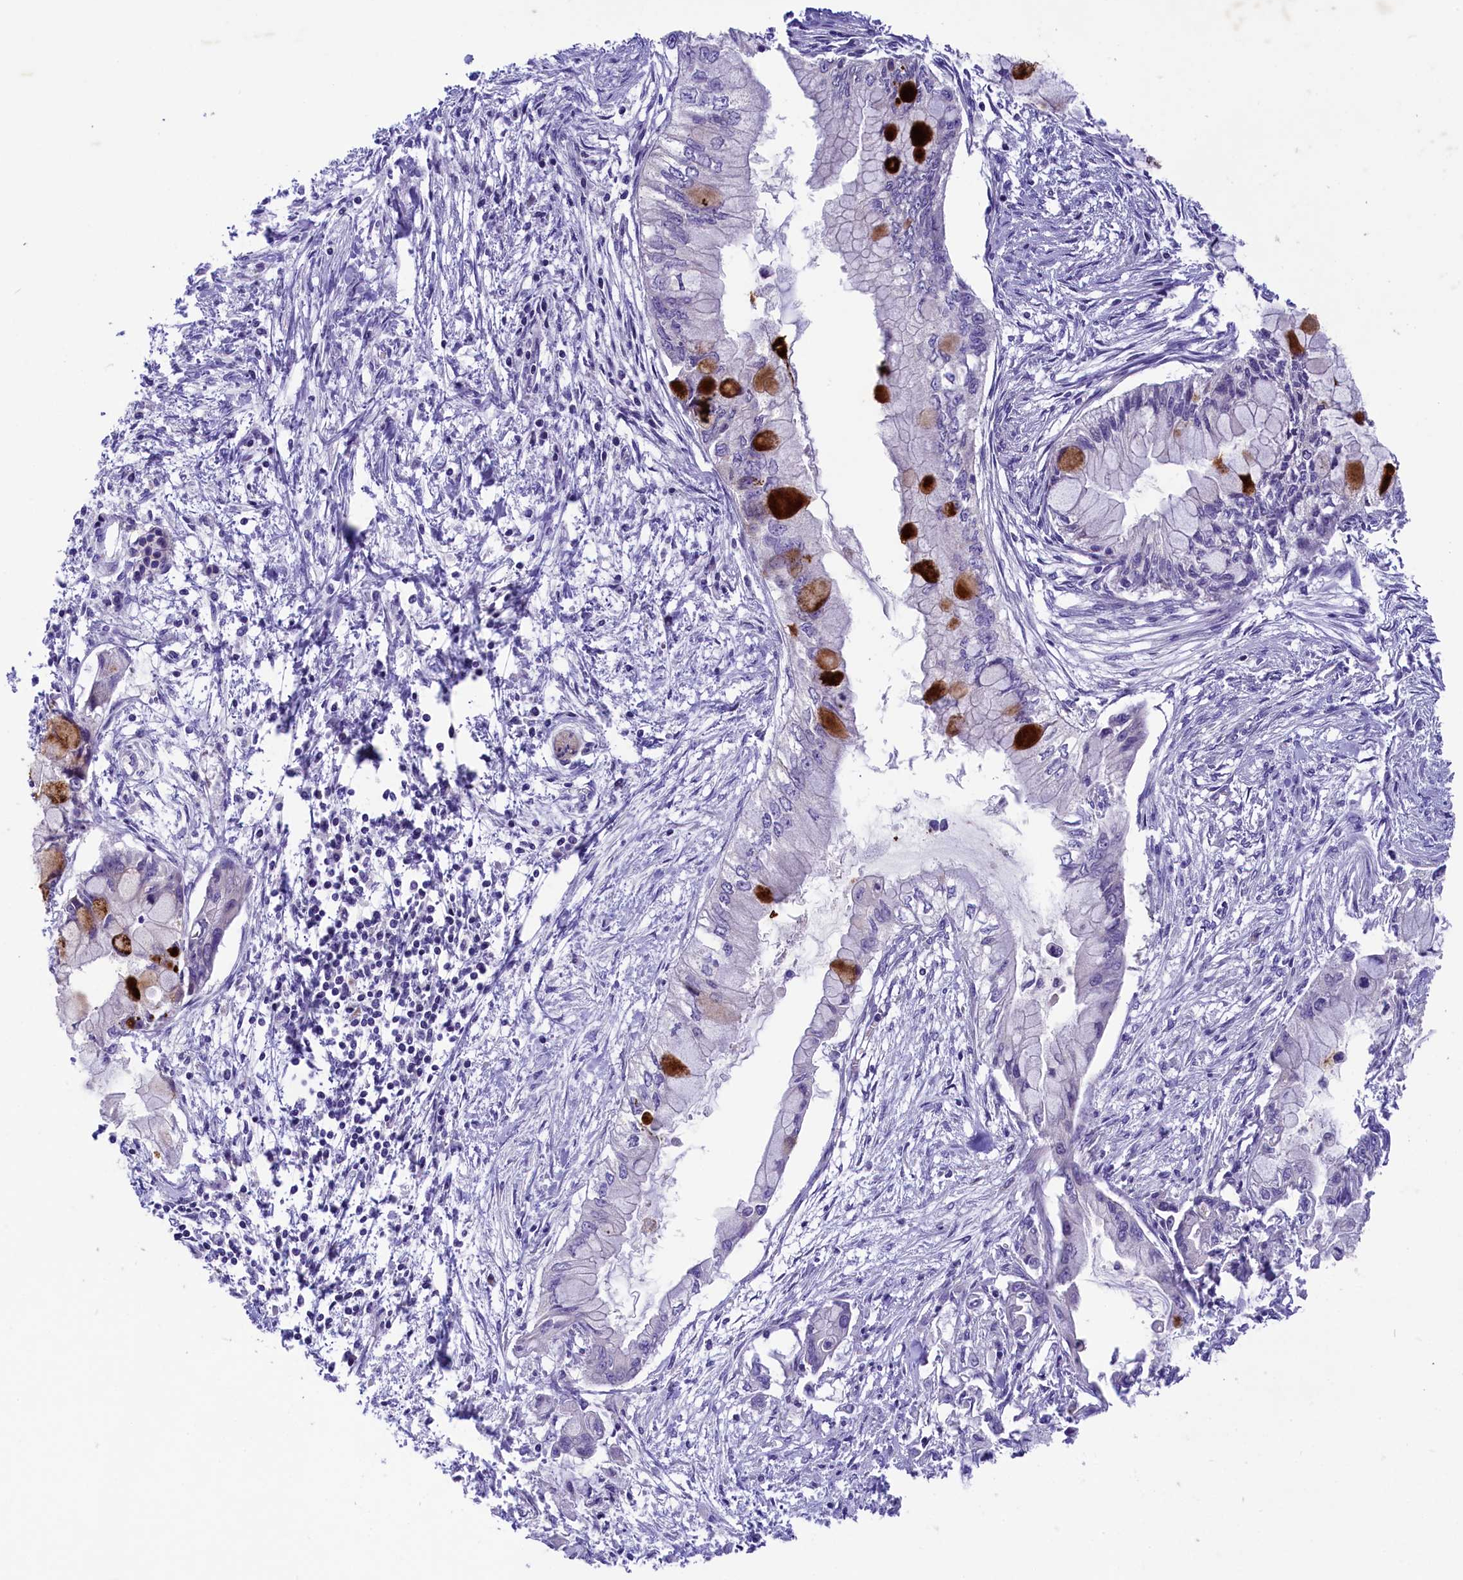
{"staining": {"intensity": "strong", "quantity": "<25%", "location": "cytoplasmic/membranous"}, "tissue": "pancreatic cancer", "cell_type": "Tumor cells", "image_type": "cancer", "snomed": [{"axis": "morphology", "description": "Adenocarcinoma, NOS"}, {"axis": "topography", "description": "Pancreas"}], "caption": "The image demonstrates immunohistochemical staining of adenocarcinoma (pancreatic). There is strong cytoplasmic/membranous positivity is seen in approximately <25% of tumor cells. (DAB (3,3'-diaminobenzidine) IHC with brightfield microscopy, high magnification).", "gene": "CD99L2", "patient": {"sex": "male", "age": 48}}